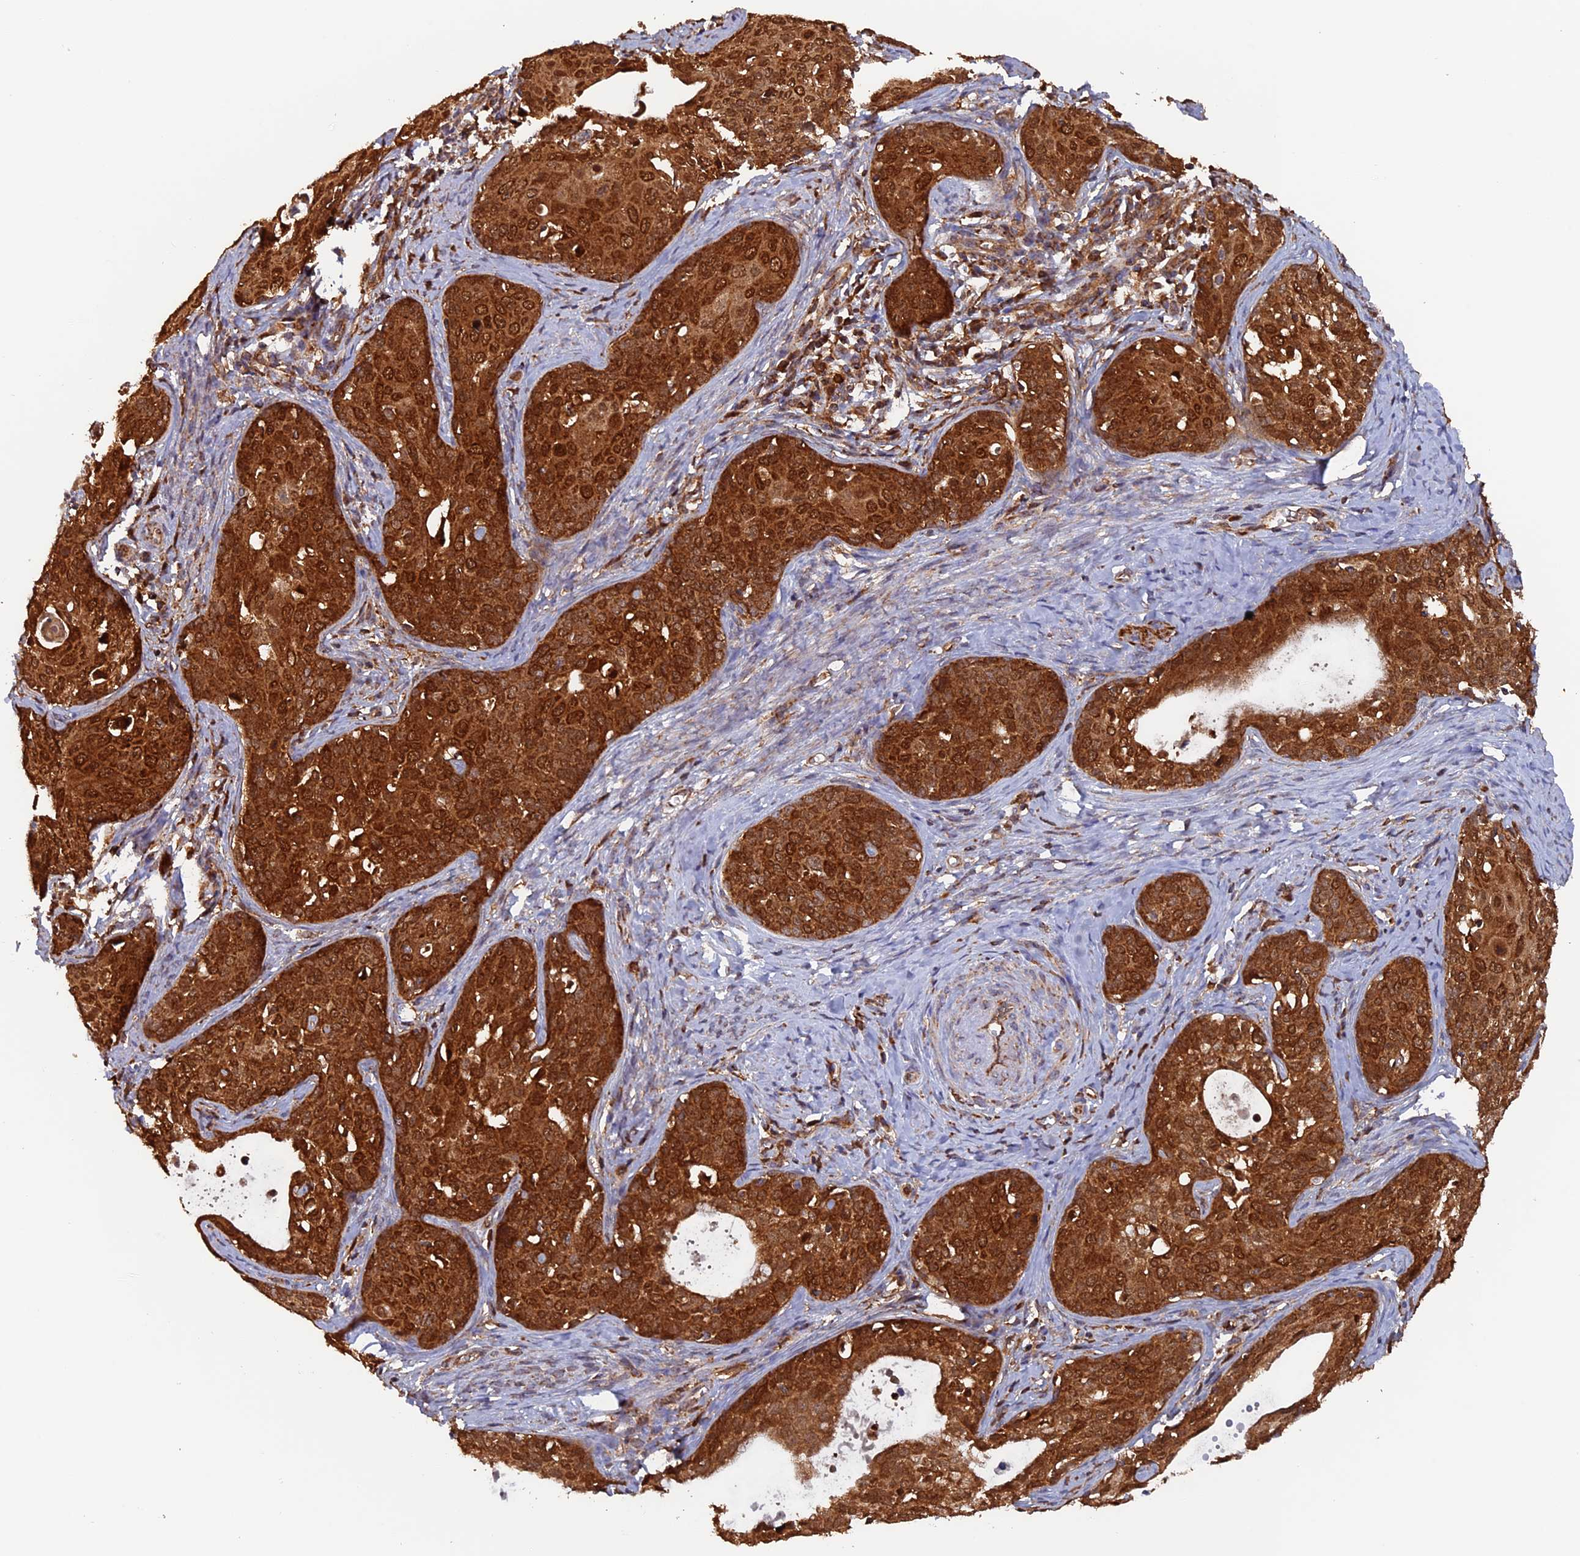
{"staining": {"intensity": "strong", "quantity": ">75%", "location": "cytoplasmic/membranous"}, "tissue": "cervical cancer", "cell_type": "Tumor cells", "image_type": "cancer", "snomed": [{"axis": "morphology", "description": "Squamous cell carcinoma, NOS"}, {"axis": "topography", "description": "Cervix"}], "caption": "Cervical cancer (squamous cell carcinoma) tissue exhibits strong cytoplasmic/membranous staining in approximately >75% of tumor cells (brown staining indicates protein expression, while blue staining denotes nuclei).", "gene": "DTYMK", "patient": {"sex": "female", "age": 52}}